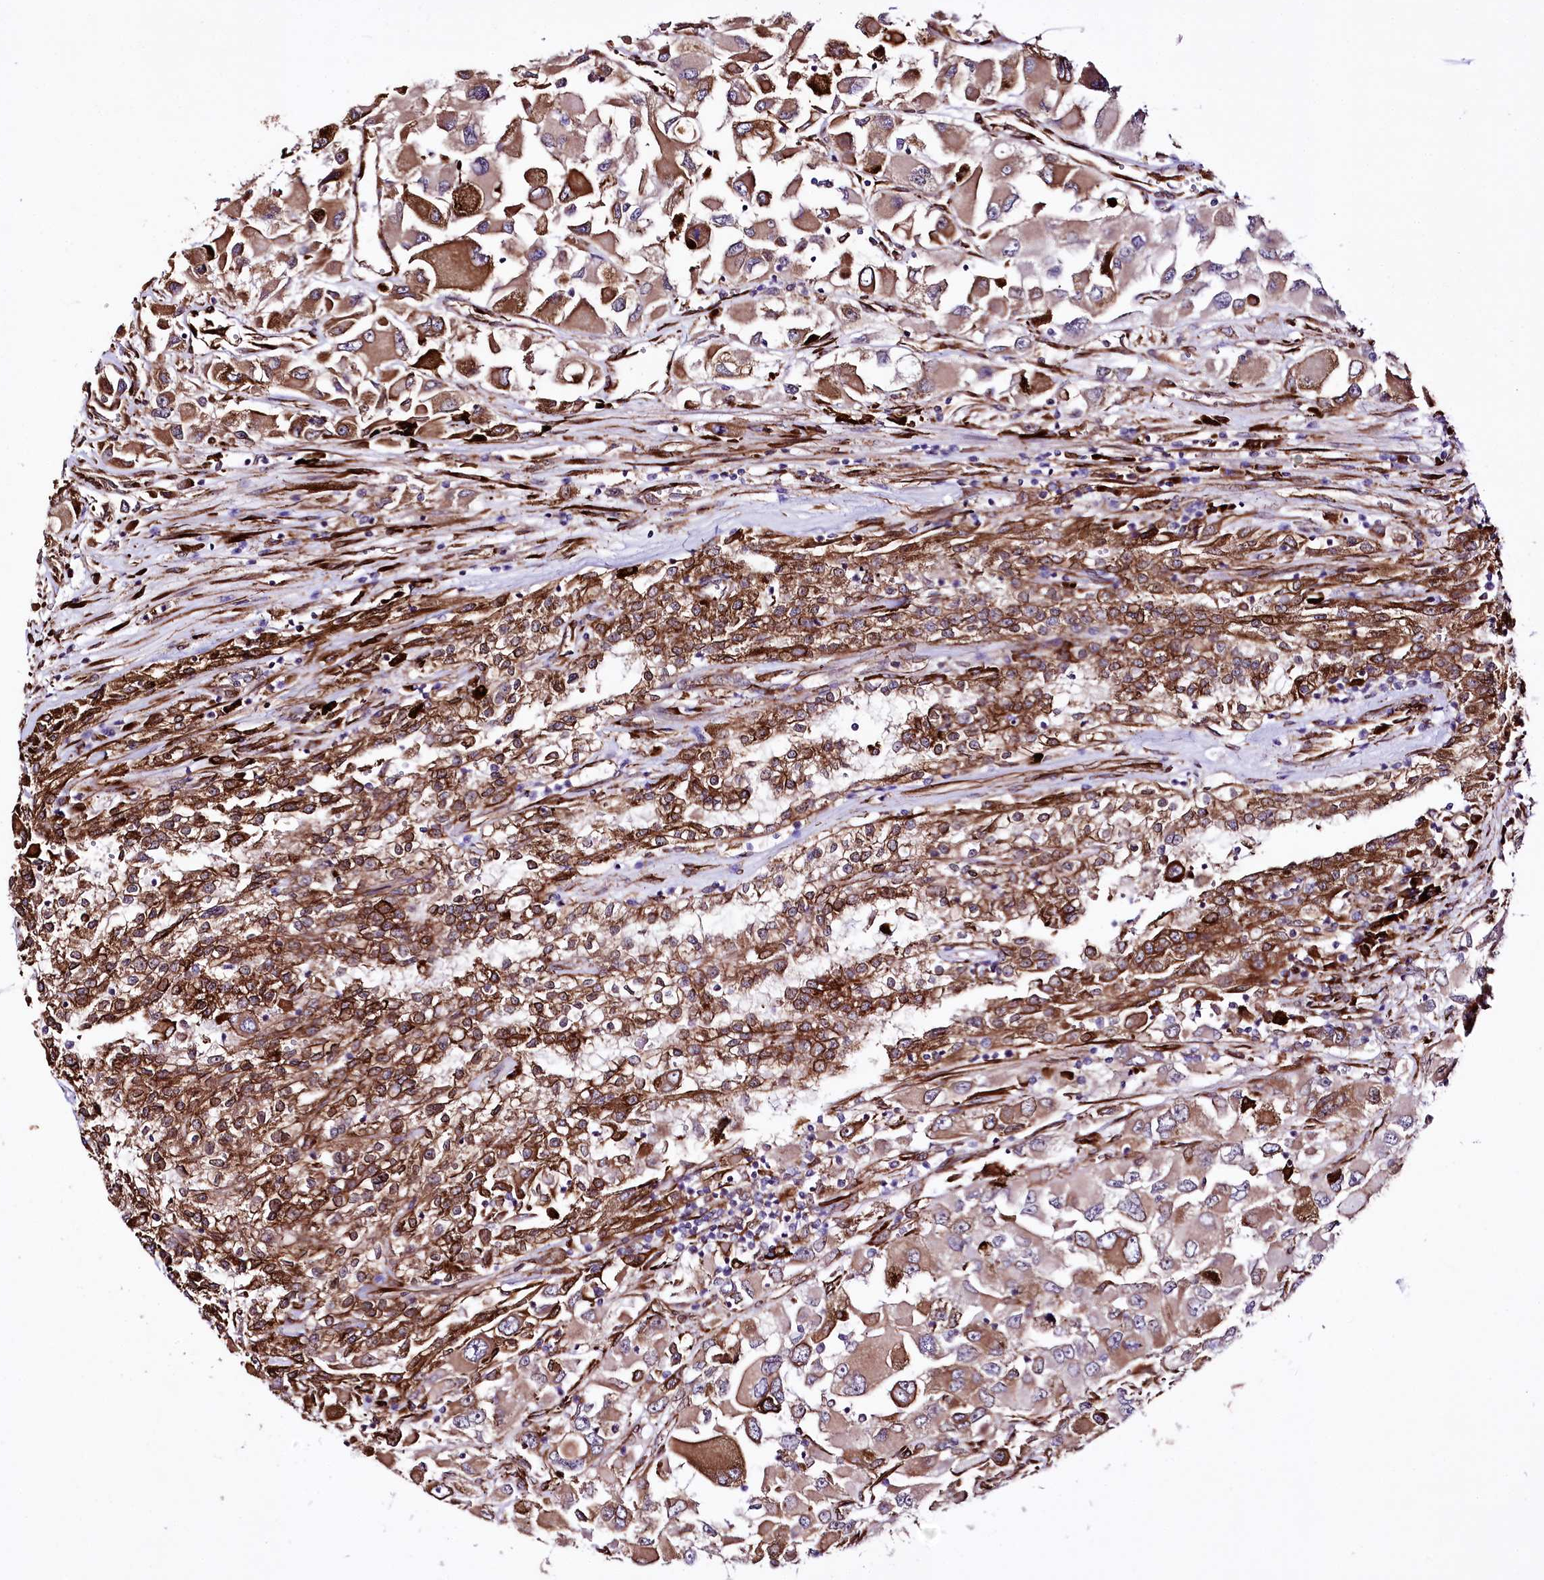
{"staining": {"intensity": "strong", "quantity": ">75%", "location": "cytoplasmic/membranous"}, "tissue": "renal cancer", "cell_type": "Tumor cells", "image_type": "cancer", "snomed": [{"axis": "morphology", "description": "Adenocarcinoma, NOS"}, {"axis": "topography", "description": "Kidney"}], "caption": "Strong cytoplasmic/membranous expression for a protein is appreciated in approximately >75% of tumor cells of renal cancer using IHC.", "gene": "WWC1", "patient": {"sex": "female", "age": 52}}